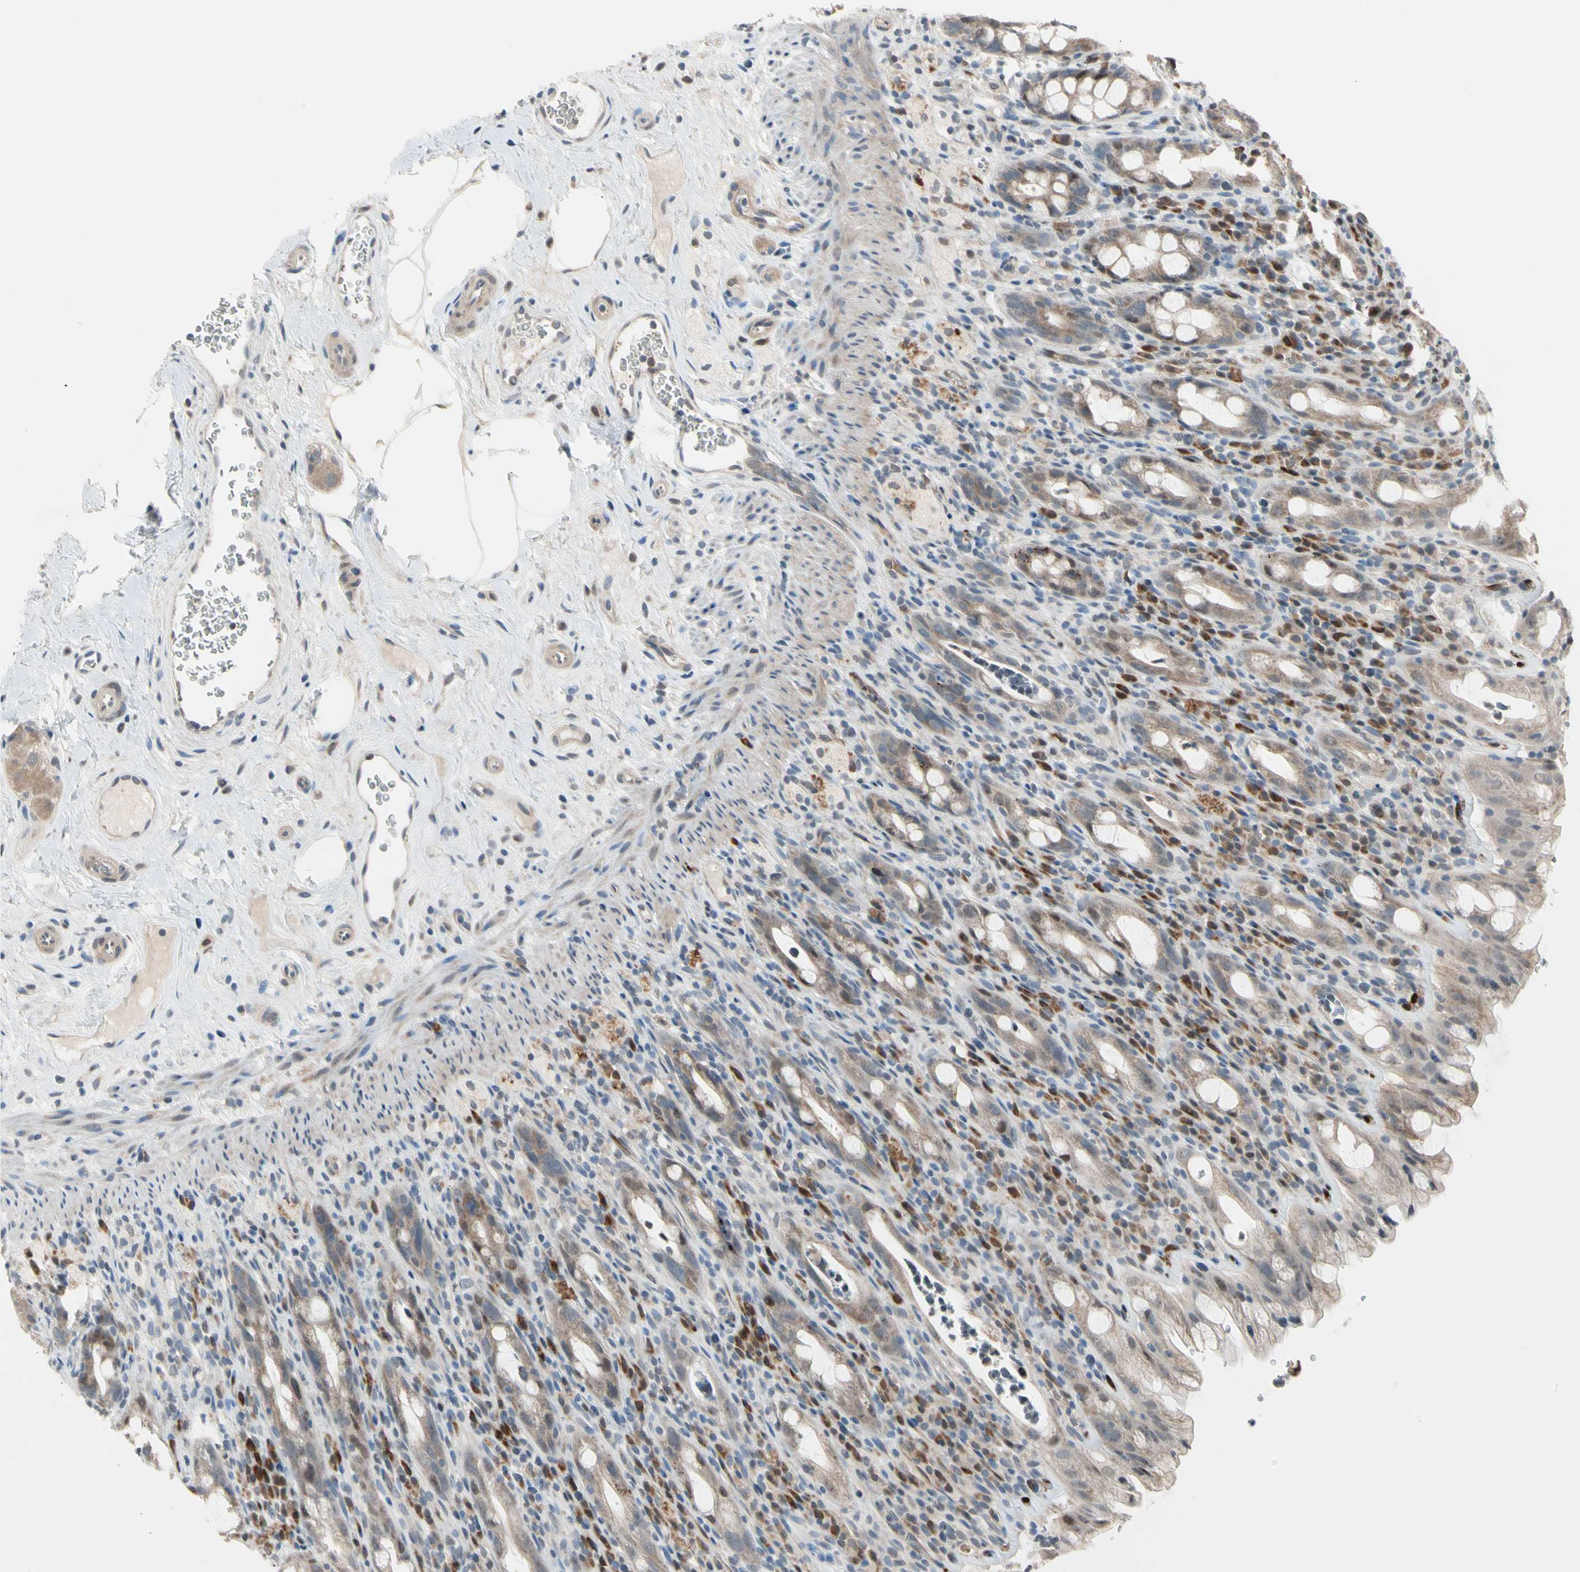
{"staining": {"intensity": "weak", "quantity": ">75%", "location": "cytoplasmic/membranous"}, "tissue": "rectum", "cell_type": "Glandular cells", "image_type": "normal", "snomed": [{"axis": "morphology", "description": "Normal tissue, NOS"}, {"axis": "topography", "description": "Rectum"}], "caption": "Protein expression by immunohistochemistry exhibits weak cytoplasmic/membranous expression in approximately >75% of glandular cells in unremarkable rectum. (IHC, brightfield microscopy, high magnification).", "gene": "MARK1", "patient": {"sex": "male", "age": 44}}